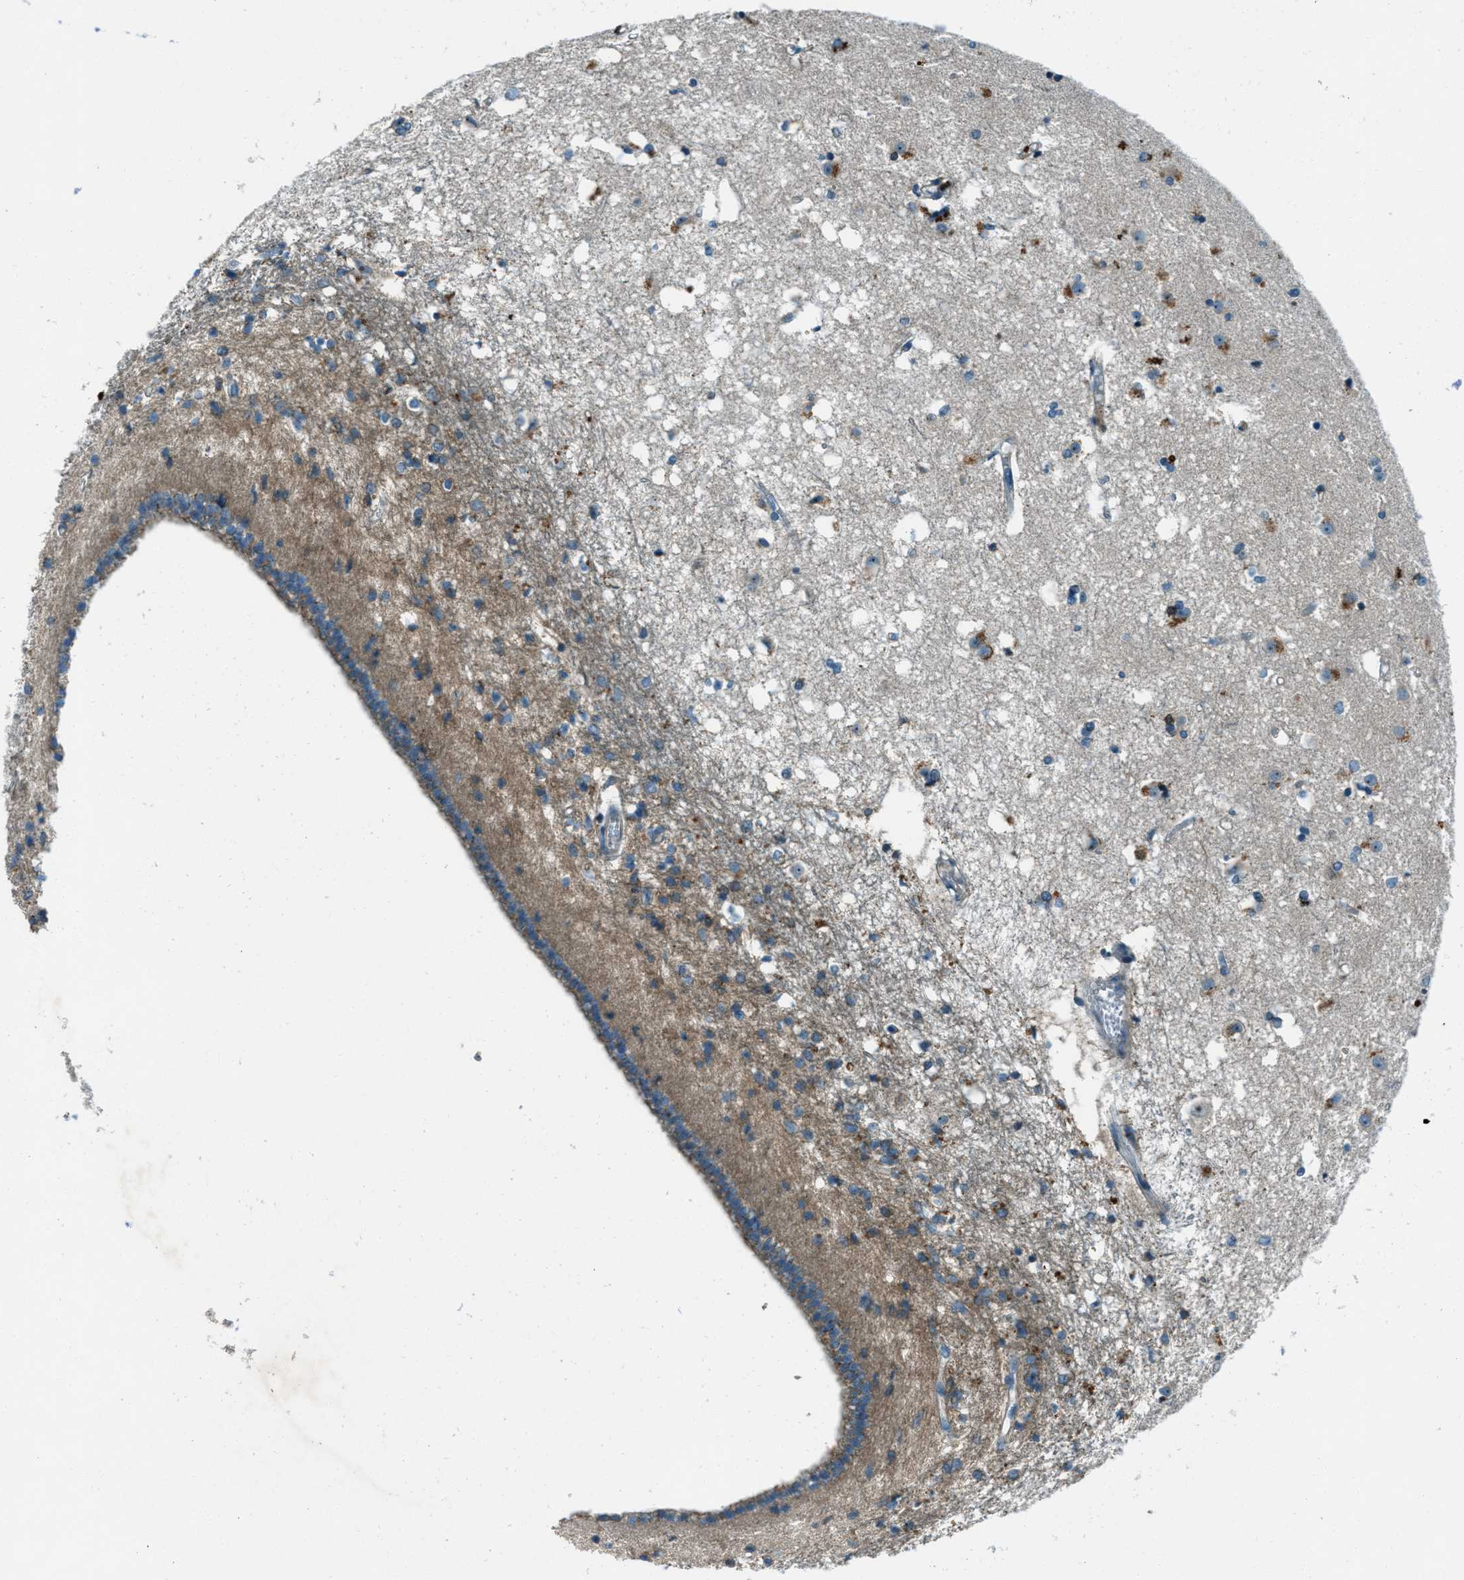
{"staining": {"intensity": "moderate", "quantity": "<25%", "location": "cytoplasmic/membranous"}, "tissue": "caudate", "cell_type": "Glial cells", "image_type": "normal", "snomed": [{"axis": "morphology", "description": "Normal tissue, NOS"}, {"axis": "topography", "description": "Lateral ventricle wall"}], "caption": "The image shows staining of normal caudate, revealing moderate cytoplasmic/membranous protein positivity (brown color) within glial cells. Ihc stains the protein of interest in brown and the nuclei are stained blue.", "gene": "FAR1", "patient": {"sex": "male", "age": 45}}